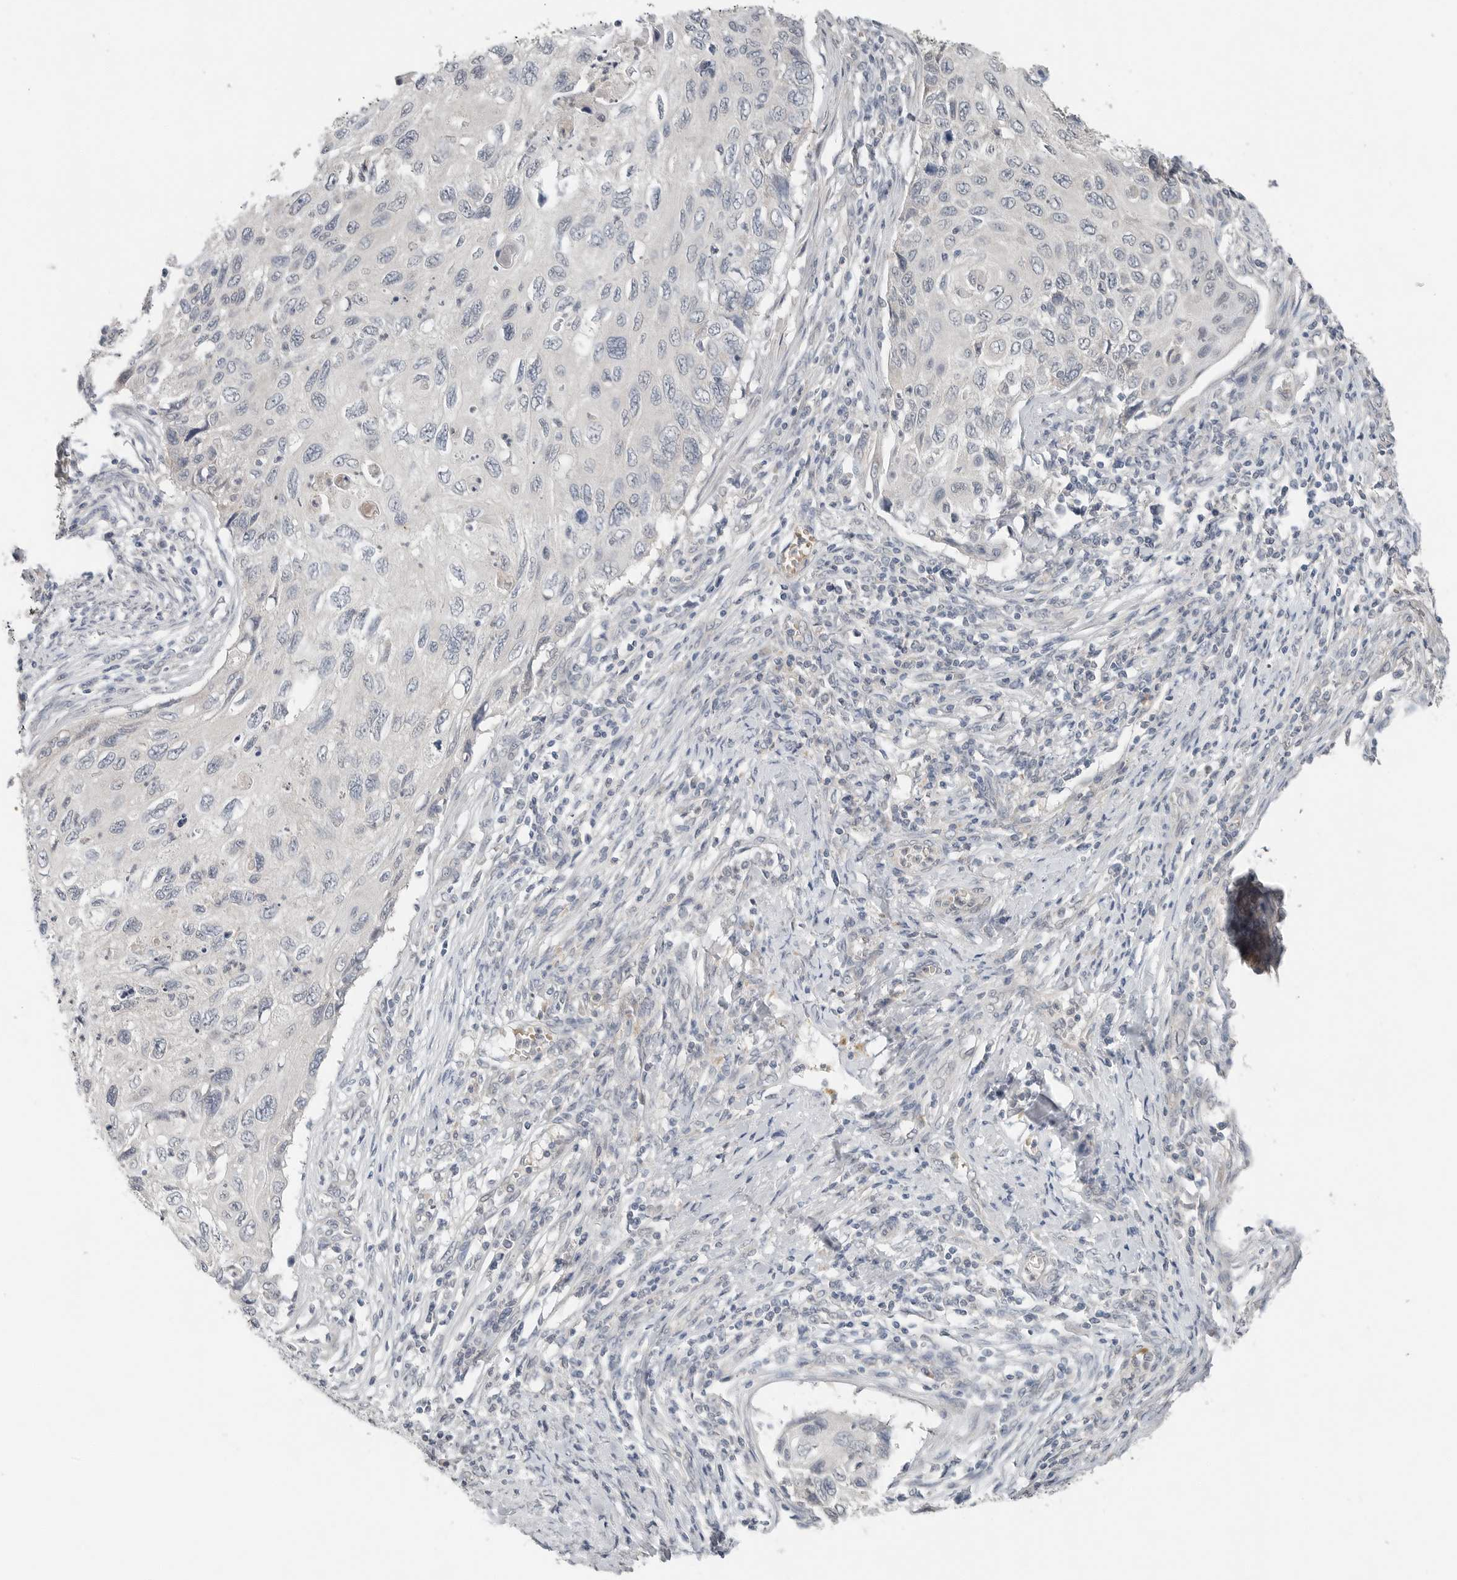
{"staining": {"intensity": "negative", "quantity": "none", "location": "none"}, "tissue": "cervical cancer", "cell_type": "Tumor cells", "image_type": "cancer", "snomed": [{"axis": "morphology", "description": "Squamous cell carcinoma, NOS"}, {"axis": "topography", "description": "Cervix"}], "caption": "DAB immunohistochemical staining of human cervical squamous cell carcinoma displays no significant positivity in tumor cells.", "gene": "FCRLB", "patient": {"sex": "female", "age": 70}}